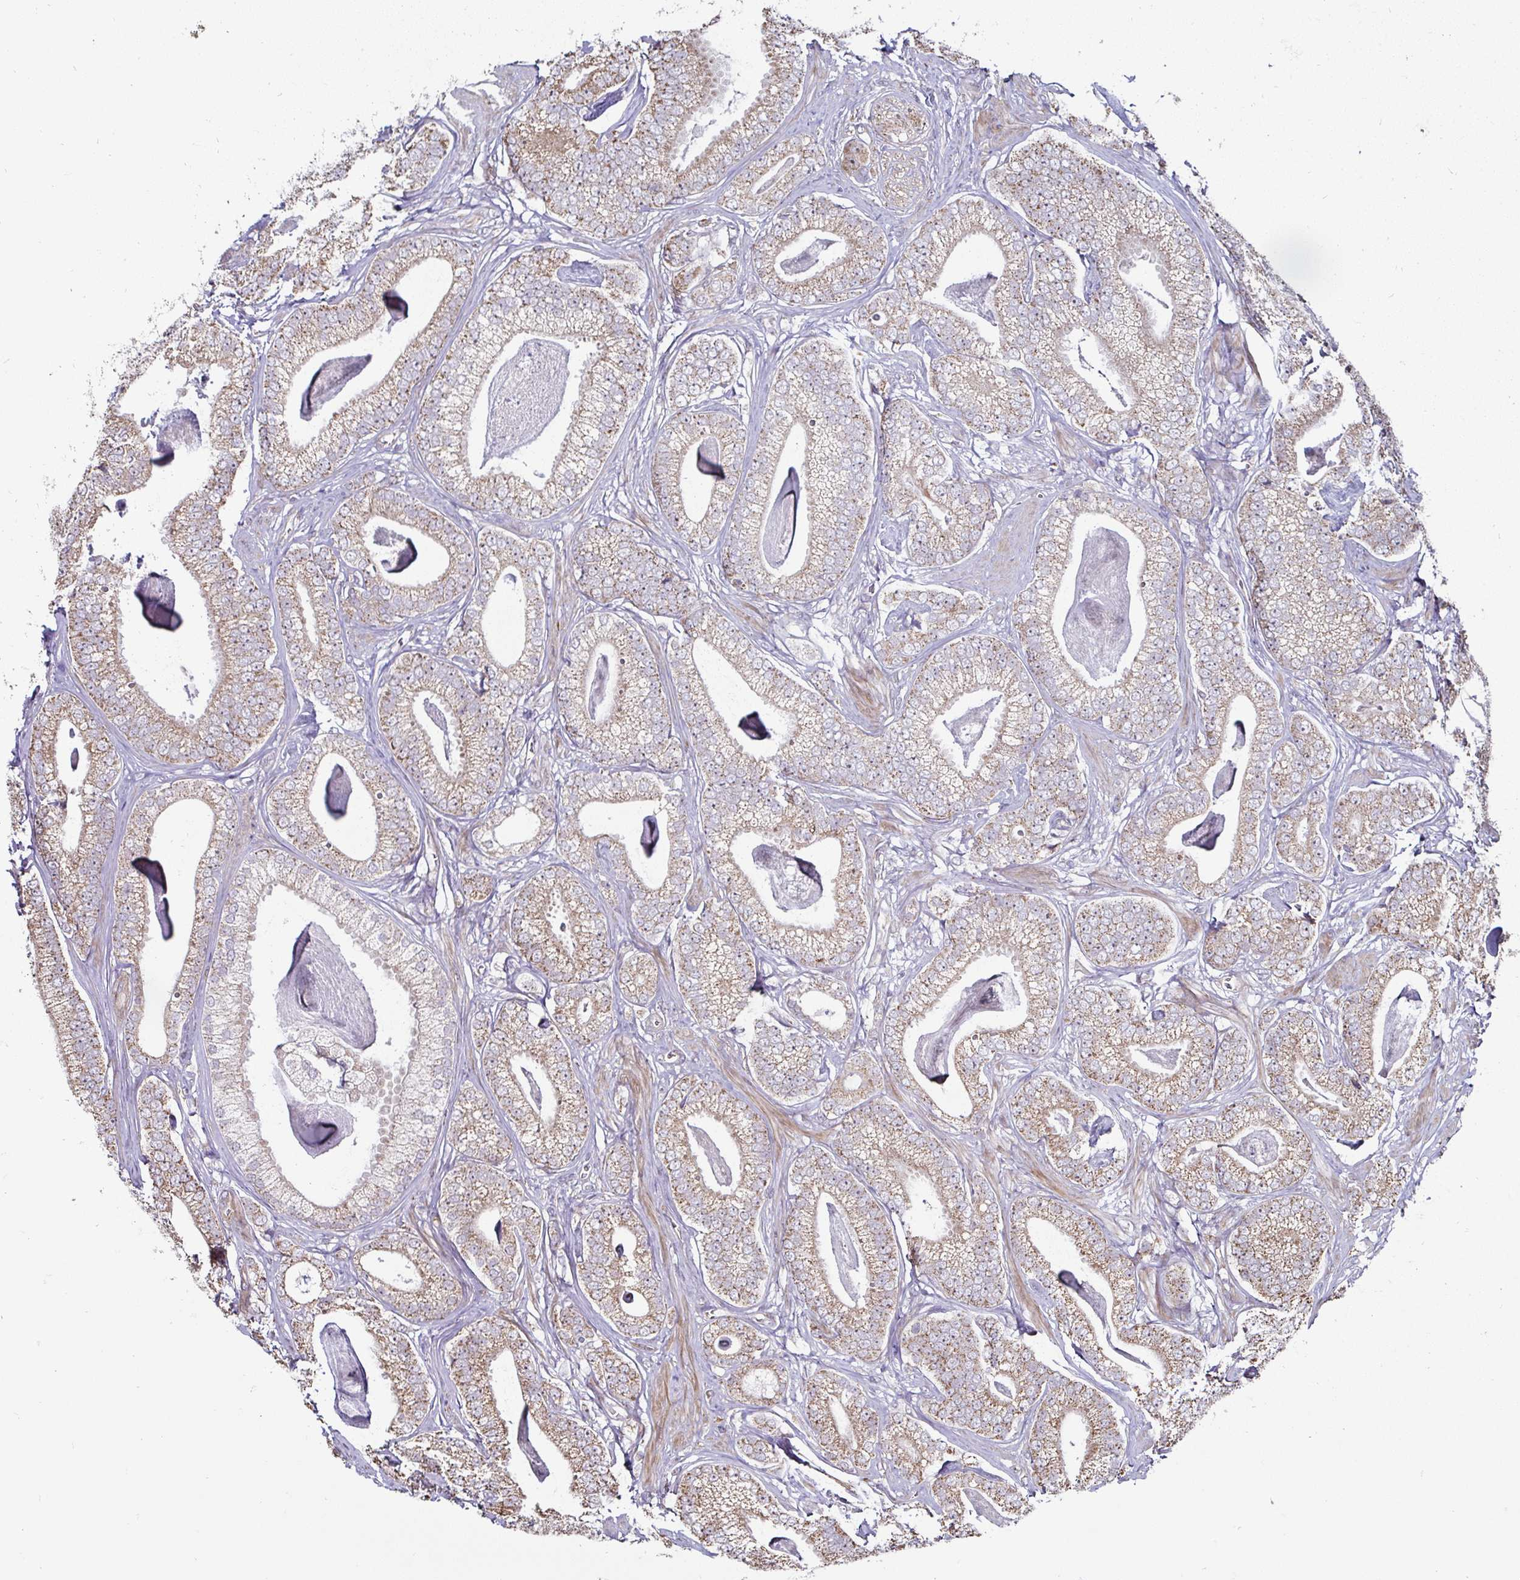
{"staining": {"intensity": "moderate", "quantity": ">75%", "location": "cytoplasmic/membranous"}, "tissue": "prostate cancer", "cell_type": "Tumor cells", "image_type": "cancer", "snomed": [{"axis": "morphology", "description": "Adenocarcinoma, Low grade"}, {"axis": "topography", "description": "Prostate"}], "caption": "An image showing moderate cytoplasmic/membranous staining in about >75% of tumor cells in prostate cancer, as visualized by brown immunohistochemical staining.", "gene": "AGTPBP1", "patient": {"sex": "male", "age": 63}}